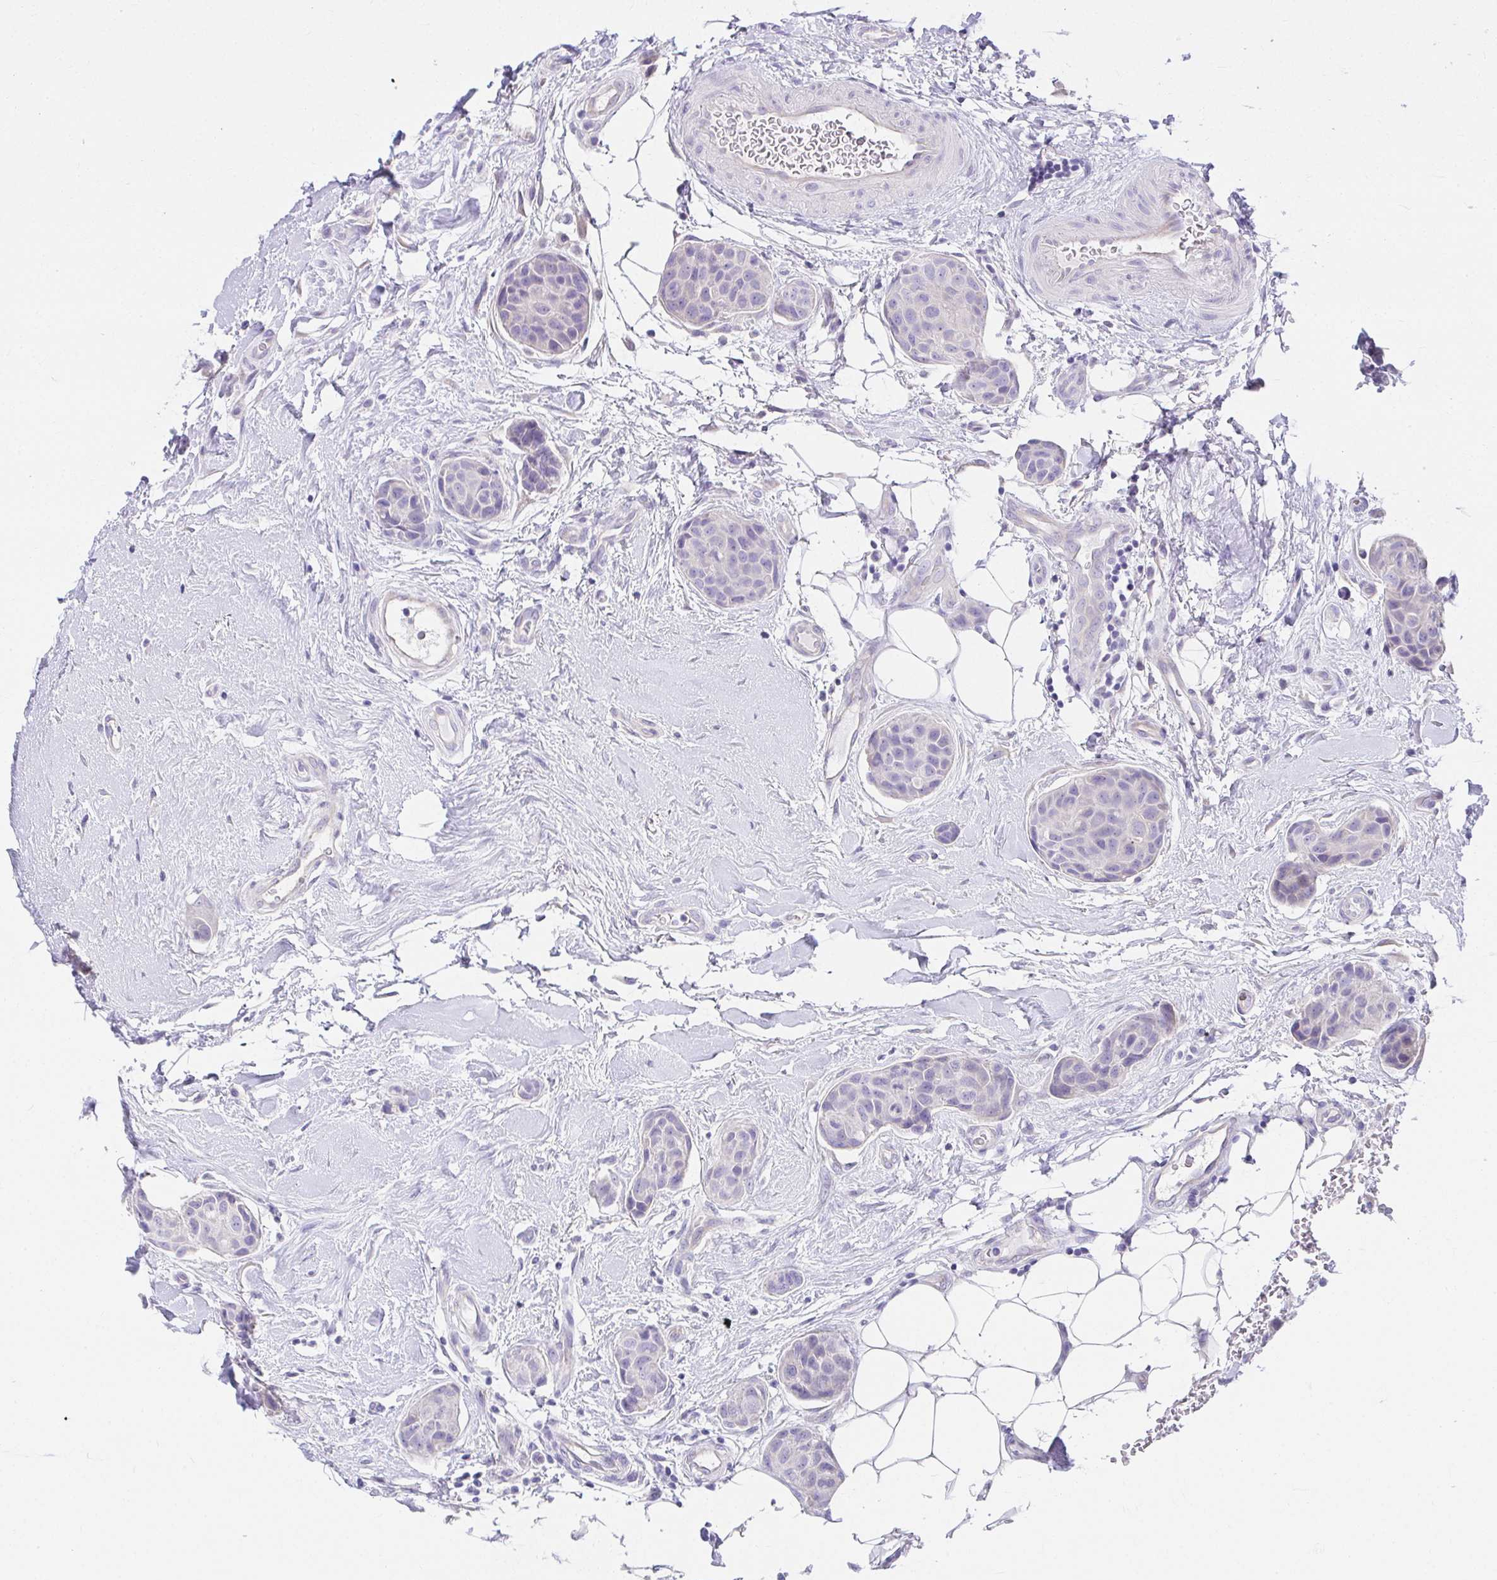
{"staining": {"intensity": "negative", "quantity": "none", "location": "none"}, "tissue": "breast cancer", "cell_type": "Tumor cells", "image_type": "cancer", "snomed": [{"axis": "morphology", "description": "Duct carcinoma"}, {"axis": "topography", "description": "Breast"}, {"axis": "topography", "description": "Lymph node"}], "caption": "A histopathology image of breast cancer (infiltrating ductal carcinoma) stained for a protein exhibits no brown staining in tumor cells. (Brightfield microscopy of DAB IHC at high magnification).", "gene": "VGLL1", "patient": {"sex": "female", "age": 80}}